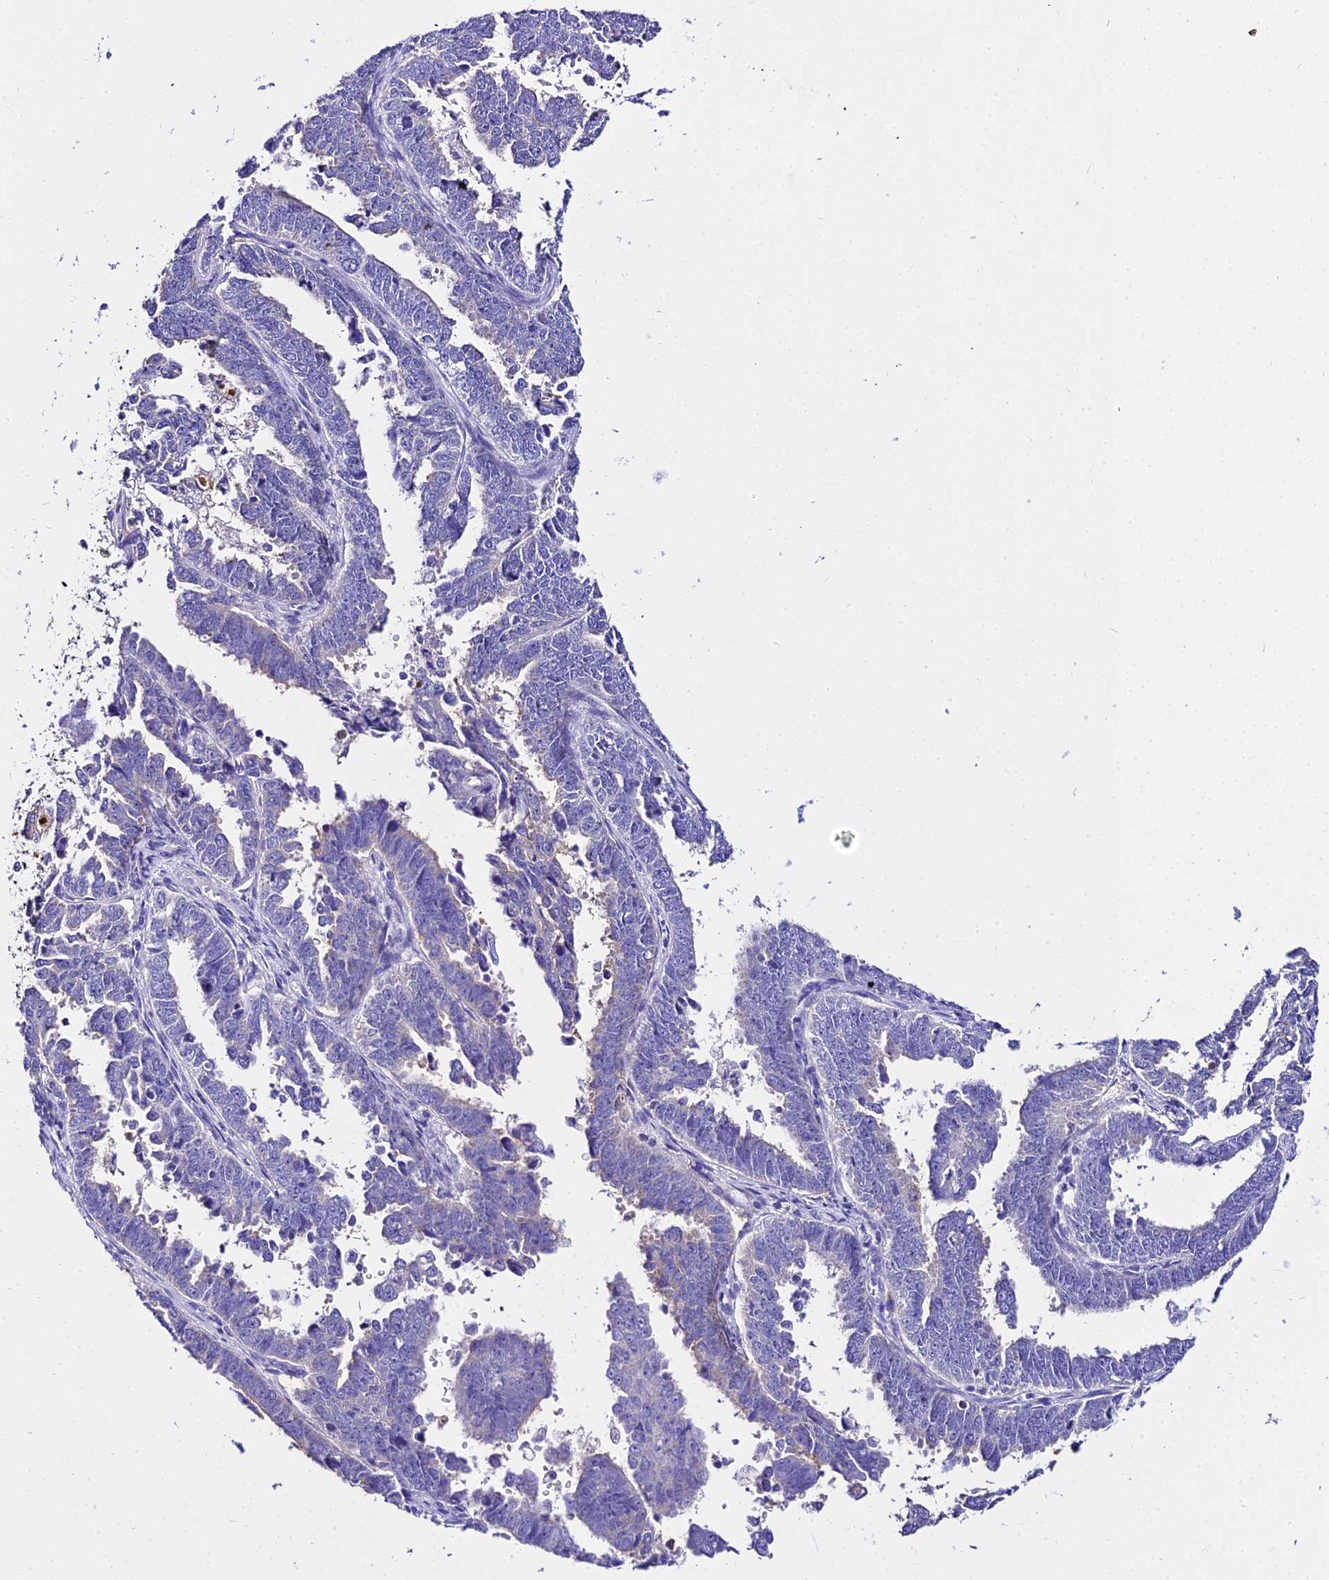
{"staining": {"intensity": "negative", "quantity": "none", "location": "none"}, "tissue": "endometrial cancer", "cell_type": "Tumor cells", "image_type": "cancer", "snomed": [{"axis": "morphology", "description": "Adenocarcinoma, NOS"}, {"axis": "topography", "description": "Endometrium"}], "caption": "Photomicrograph shows no significant protein expression in tumor cells of adenocarcinoma (endometrial).", "gene": "TUBA3D", "patient": {"sex": "female", "age": 75}}